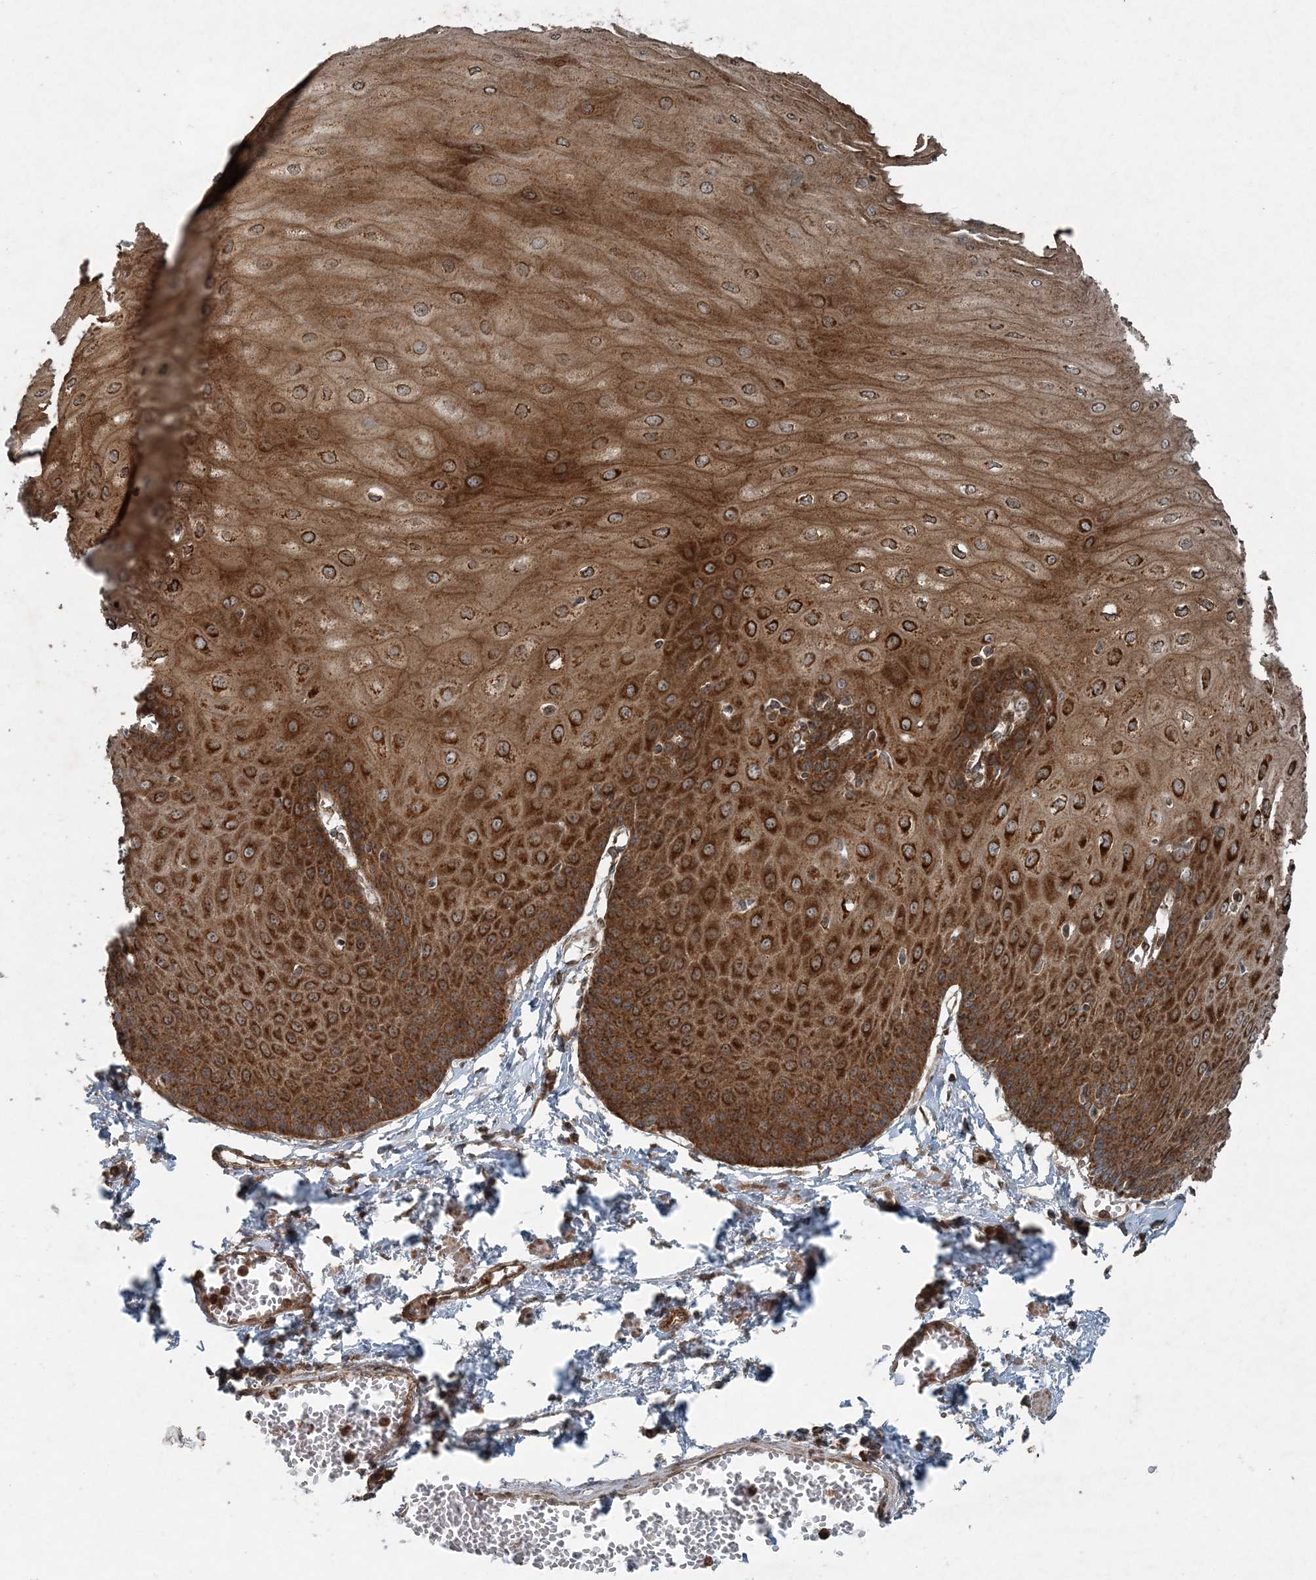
{"staining": {"intensity": "strong", "quantity": ">75%", "location": "cytoplasmic/membranous"}, "tissue": "esophagus", "cell_type": "Squamous epithelial cells", "image_type": "normal", "snomed": [{"axis": "morphology", "description": "Normal tissue, NOS"}, {"axis": "topography", "description": "Esophagus"}], "caption": "Immunohistochemical staining of normal esophagus displays strong cytoplasmic/membranous protein staining in about >75% of squamous epithelial cells. The staining was performed using DAB to visualize the protein expression in brown, while the nuclei were stained in blue with hematoxylin (Magnification: 20x).", "gene": "COPS7B", "patient": {"sex": "male", "age": 60}}